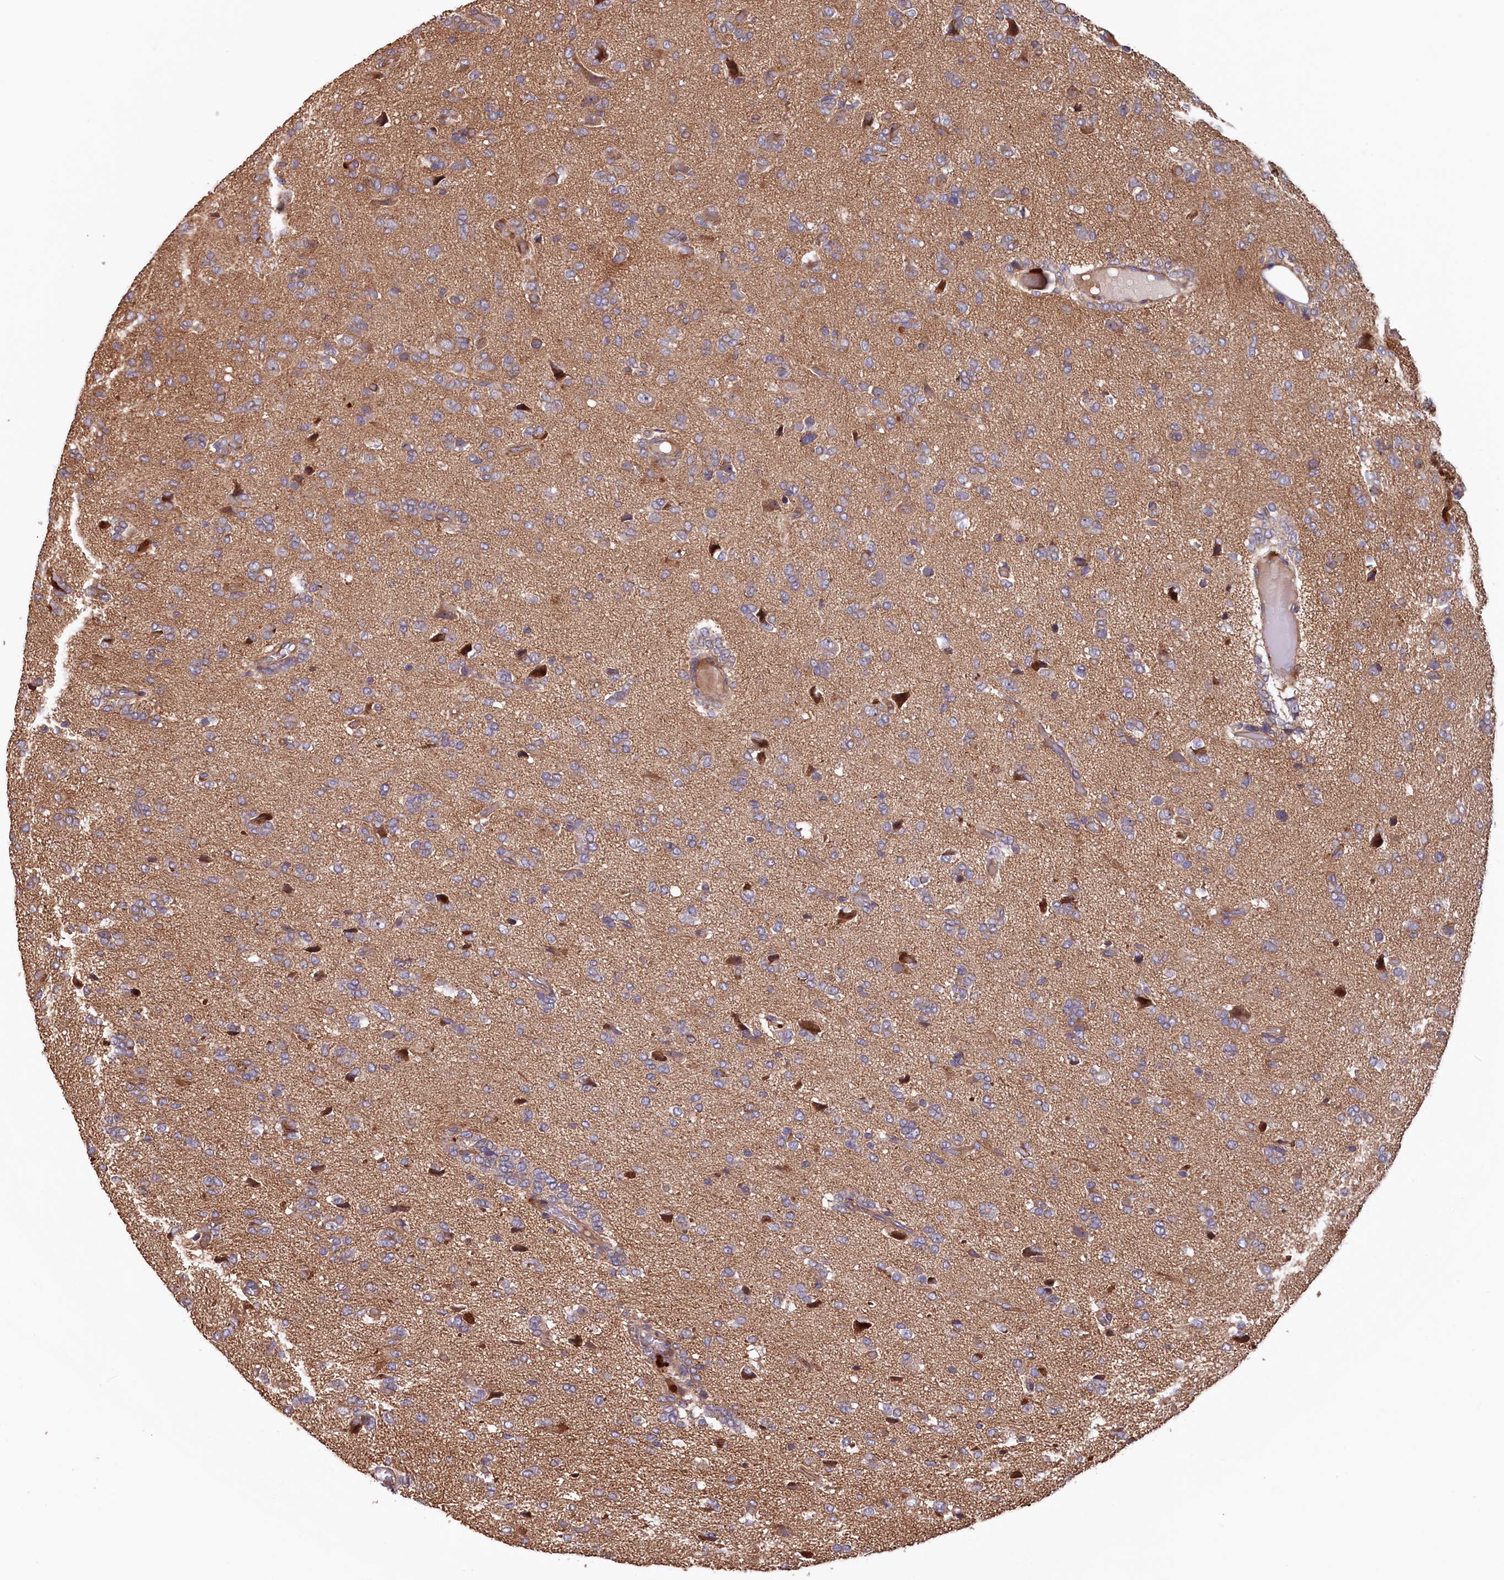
{"staining": {"intensity": "weak", "quantity": "25%-75%", "location": "cytoplasmic/membranous"}, "tissue": "glioma", "cell_type": "Tumor cells", "image_type": "cancer", "snomed": [{"axis": "morphology", "description": "Glioma, malignant, High grade"}, {"axis": "topography", "description": "Brain"}], "caption": "Tumor cells exhibit low levels of weak cytoplasmic/membranous staining in approximately 25%-75% of cells in human glioma.", "gene": "GREB1L", "patient": {"sex": "female", "age": 59}}